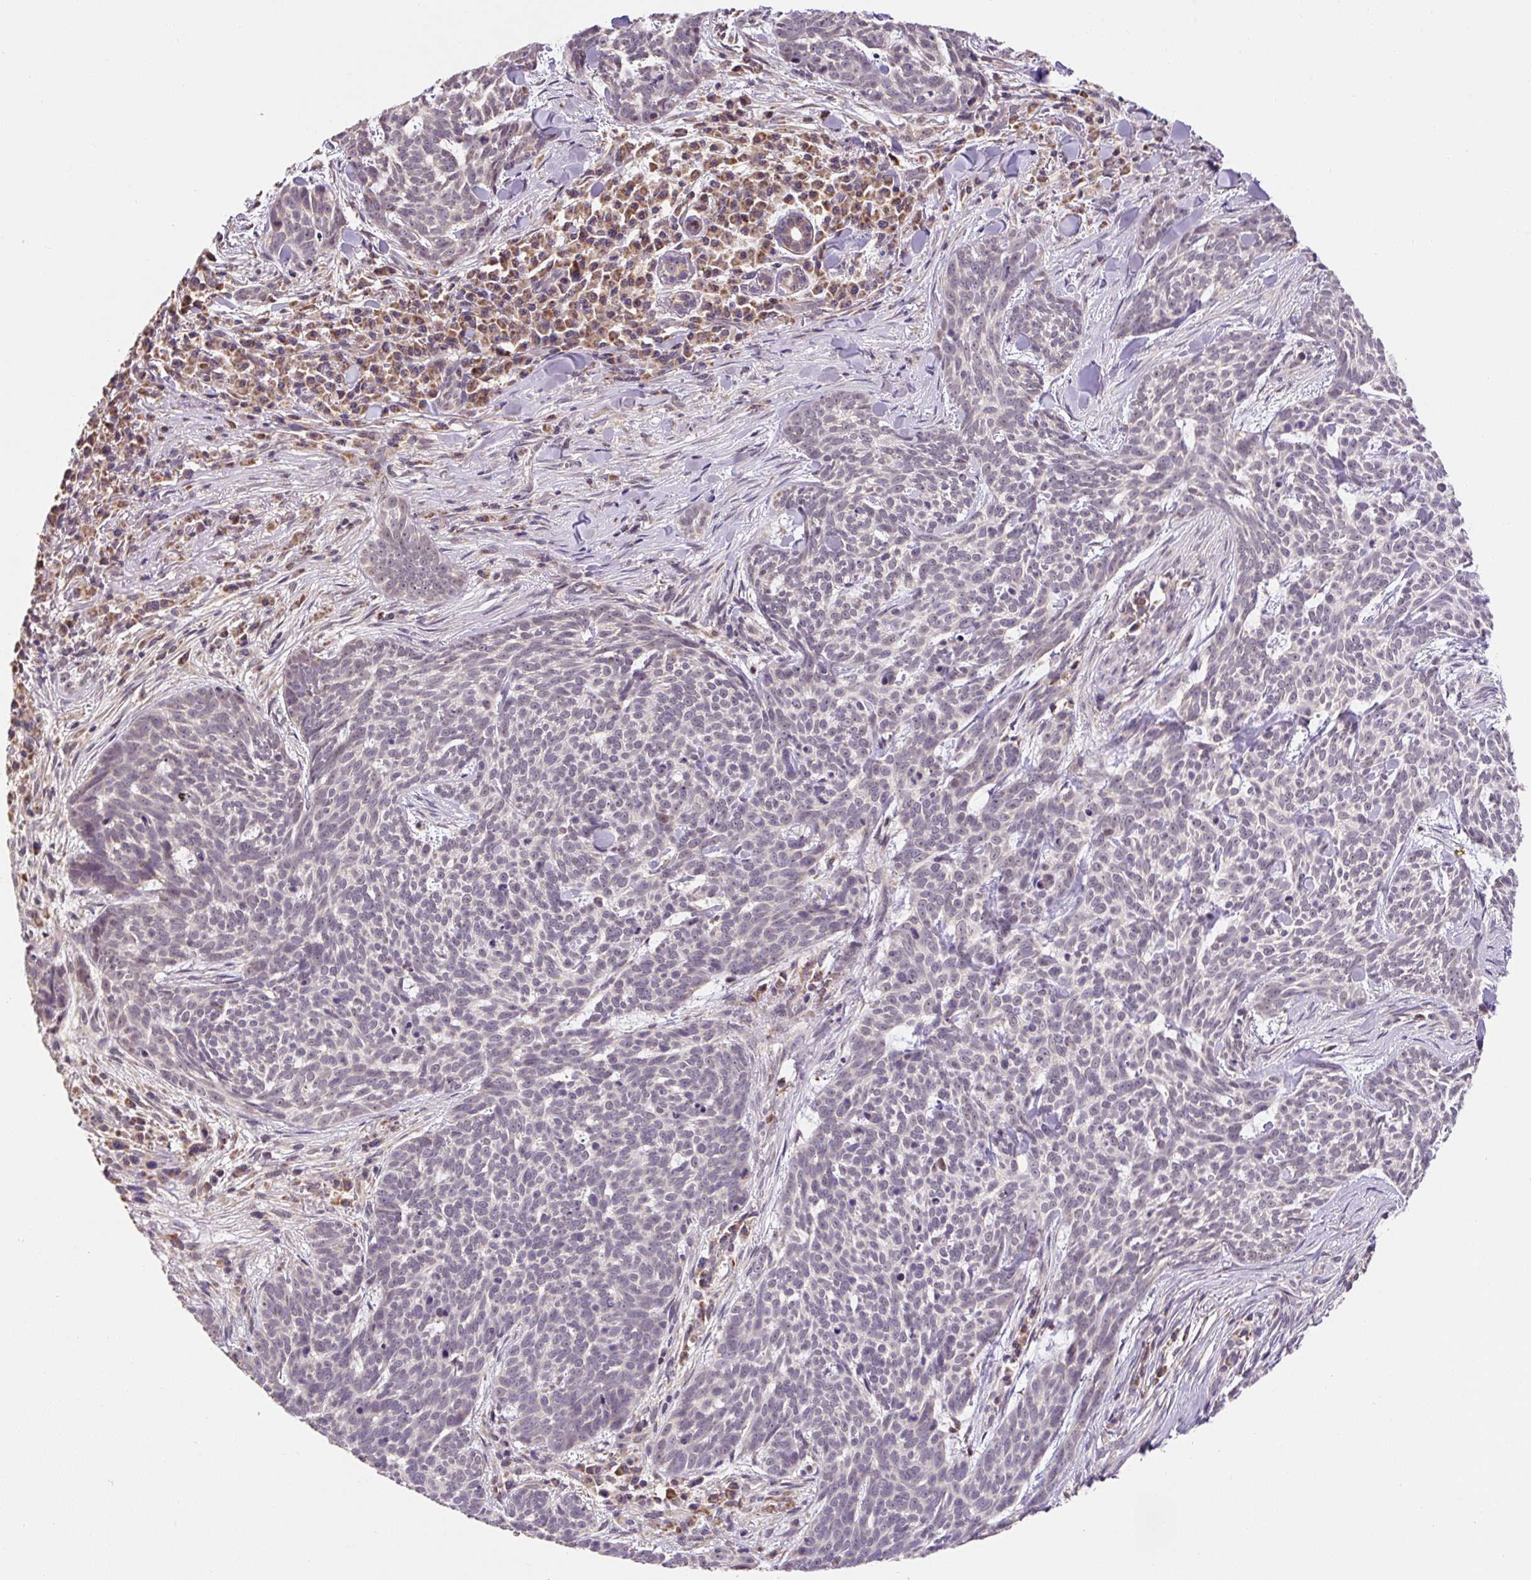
{"staining": {"intensity": "negative", "quantity": "none", "location": "none"}, "tissue": "skin cancer", "cell_type": "Tumor cells", "image_type": "cancer", "snomed": [{"axis": "morphology", "description": "Basal cell carcinoma"}, {"axis": "topography", "description": "Skin"}], "caption": "Skin cancer was stained to show a protein in brown. There is no significant expression in tumor cells.", "gene": "MFSD9", "patient": {"sex": "female", "age": 93}}